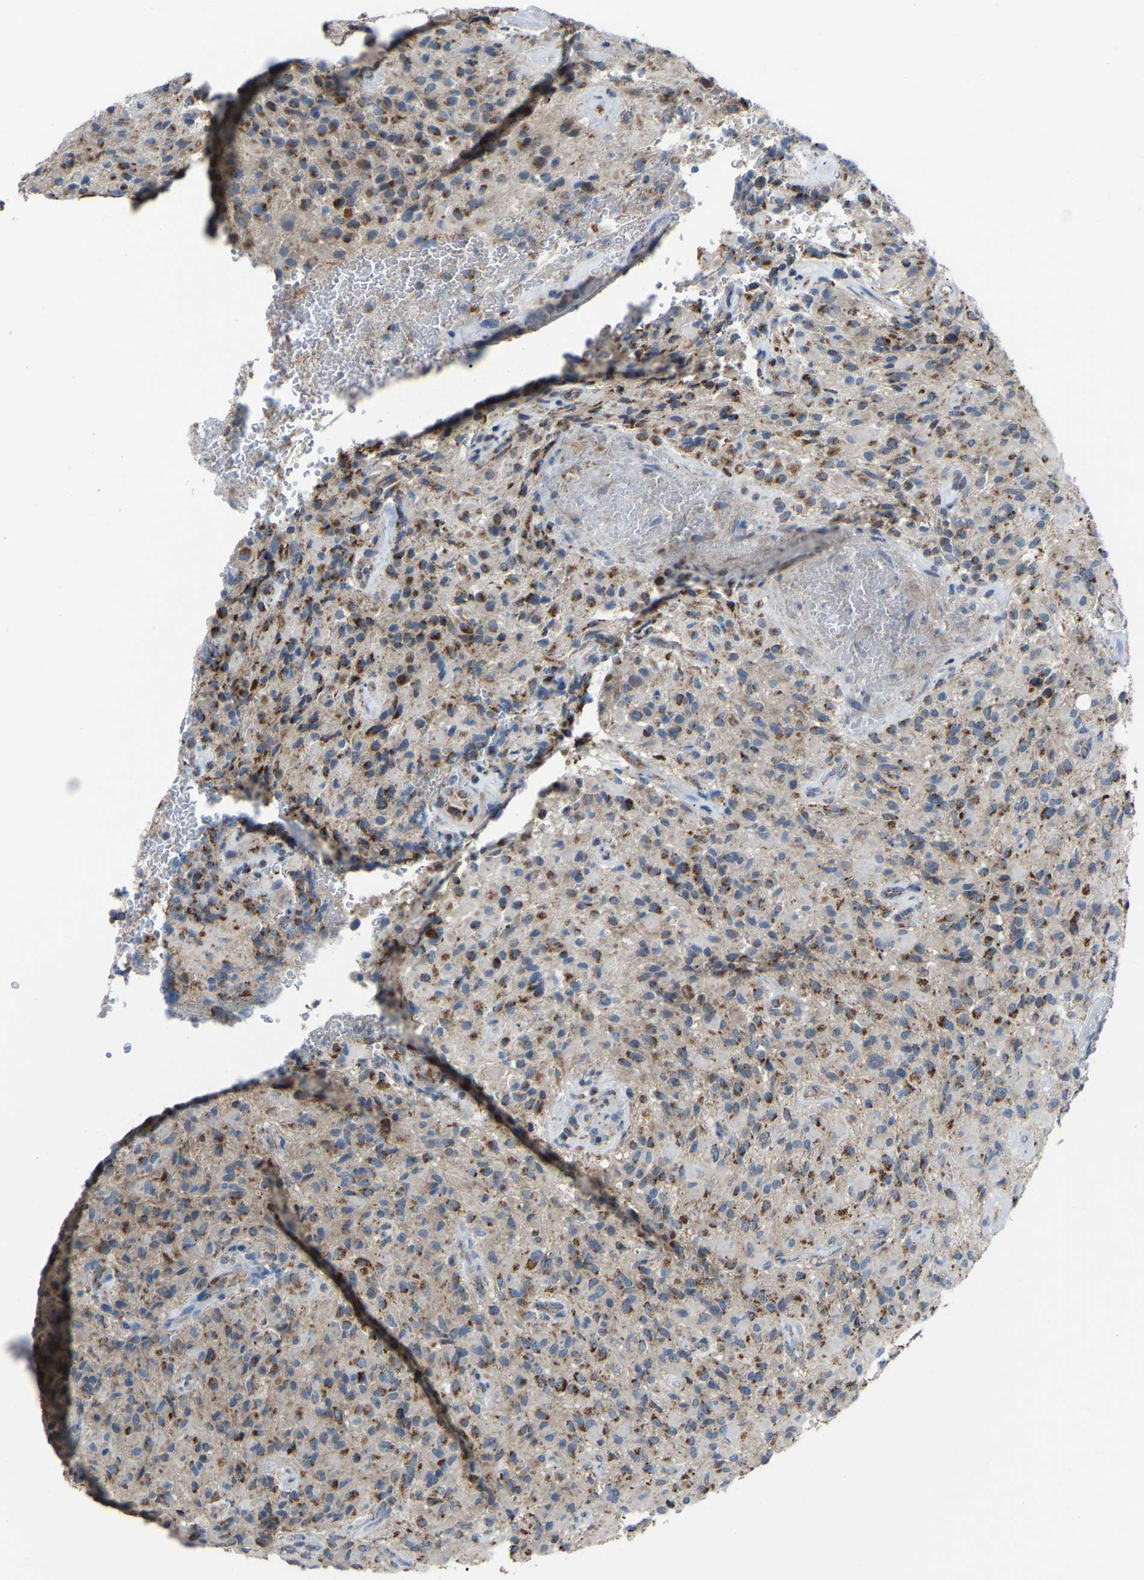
{"staining": {"intensity": "moderate", "quantity": ">75%", "location": "cytoplasmic/membranous"}, "tissue": "glioma", "cell_type": "Tumor cells", "image_type": "cancer", "snomed": [{"axis": "morphology", "description": "Glioma, malignant, High grade"}, {"axis": "topography", "description": "Brain"}], "caption": "A high-resolution image shows immunohistochemistry staining of glioma, which shows moderate cytoplasmic/membranous expression in approximately >75% of tumor cells.", "gene": "CANT1", "patient": {"sex": "male", "age": 71}}